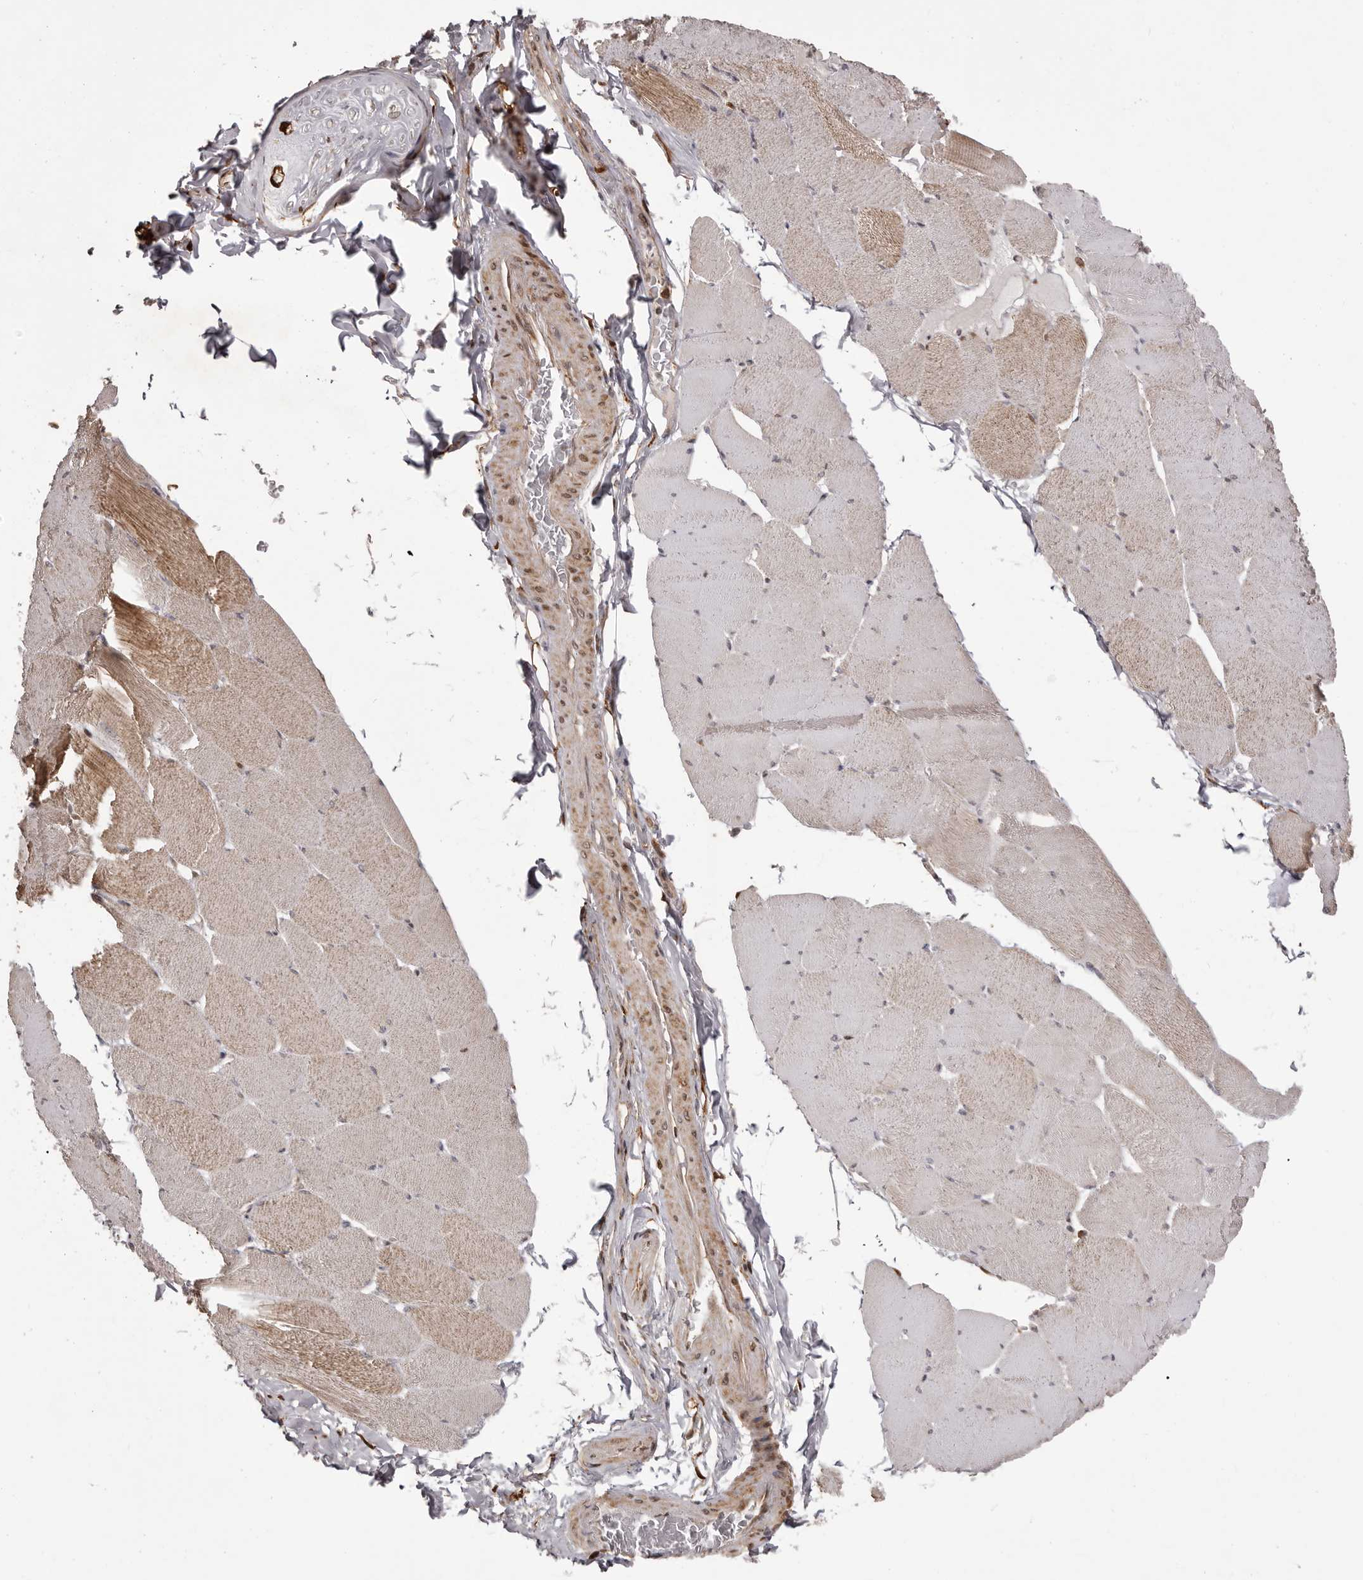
{"staining": {"intensity": "weak", "quantity": "25%-75%", "location": "cytoplasmic/membranous"}, "tissue": "skeletal muscle", "cell_type": "Myocytes", "image_type": "normal", "snomed": [{"axis": "morphology", "description": "Normal tissue, NOS"}, {"axis": "topography", "description": "Skeletal muscle"}], "caption": "Protein analysis of normal skeletal muscle shows weak cytoplasmic/membranous positivity in about 25%-75% of myocytes. The staining was performed using DAB, with brown indicating positive protein expression. Nuclei are stained blue with hematoxylin.", "gene": "GFOD1", "patient": {"sex": "male", "age": 62}}